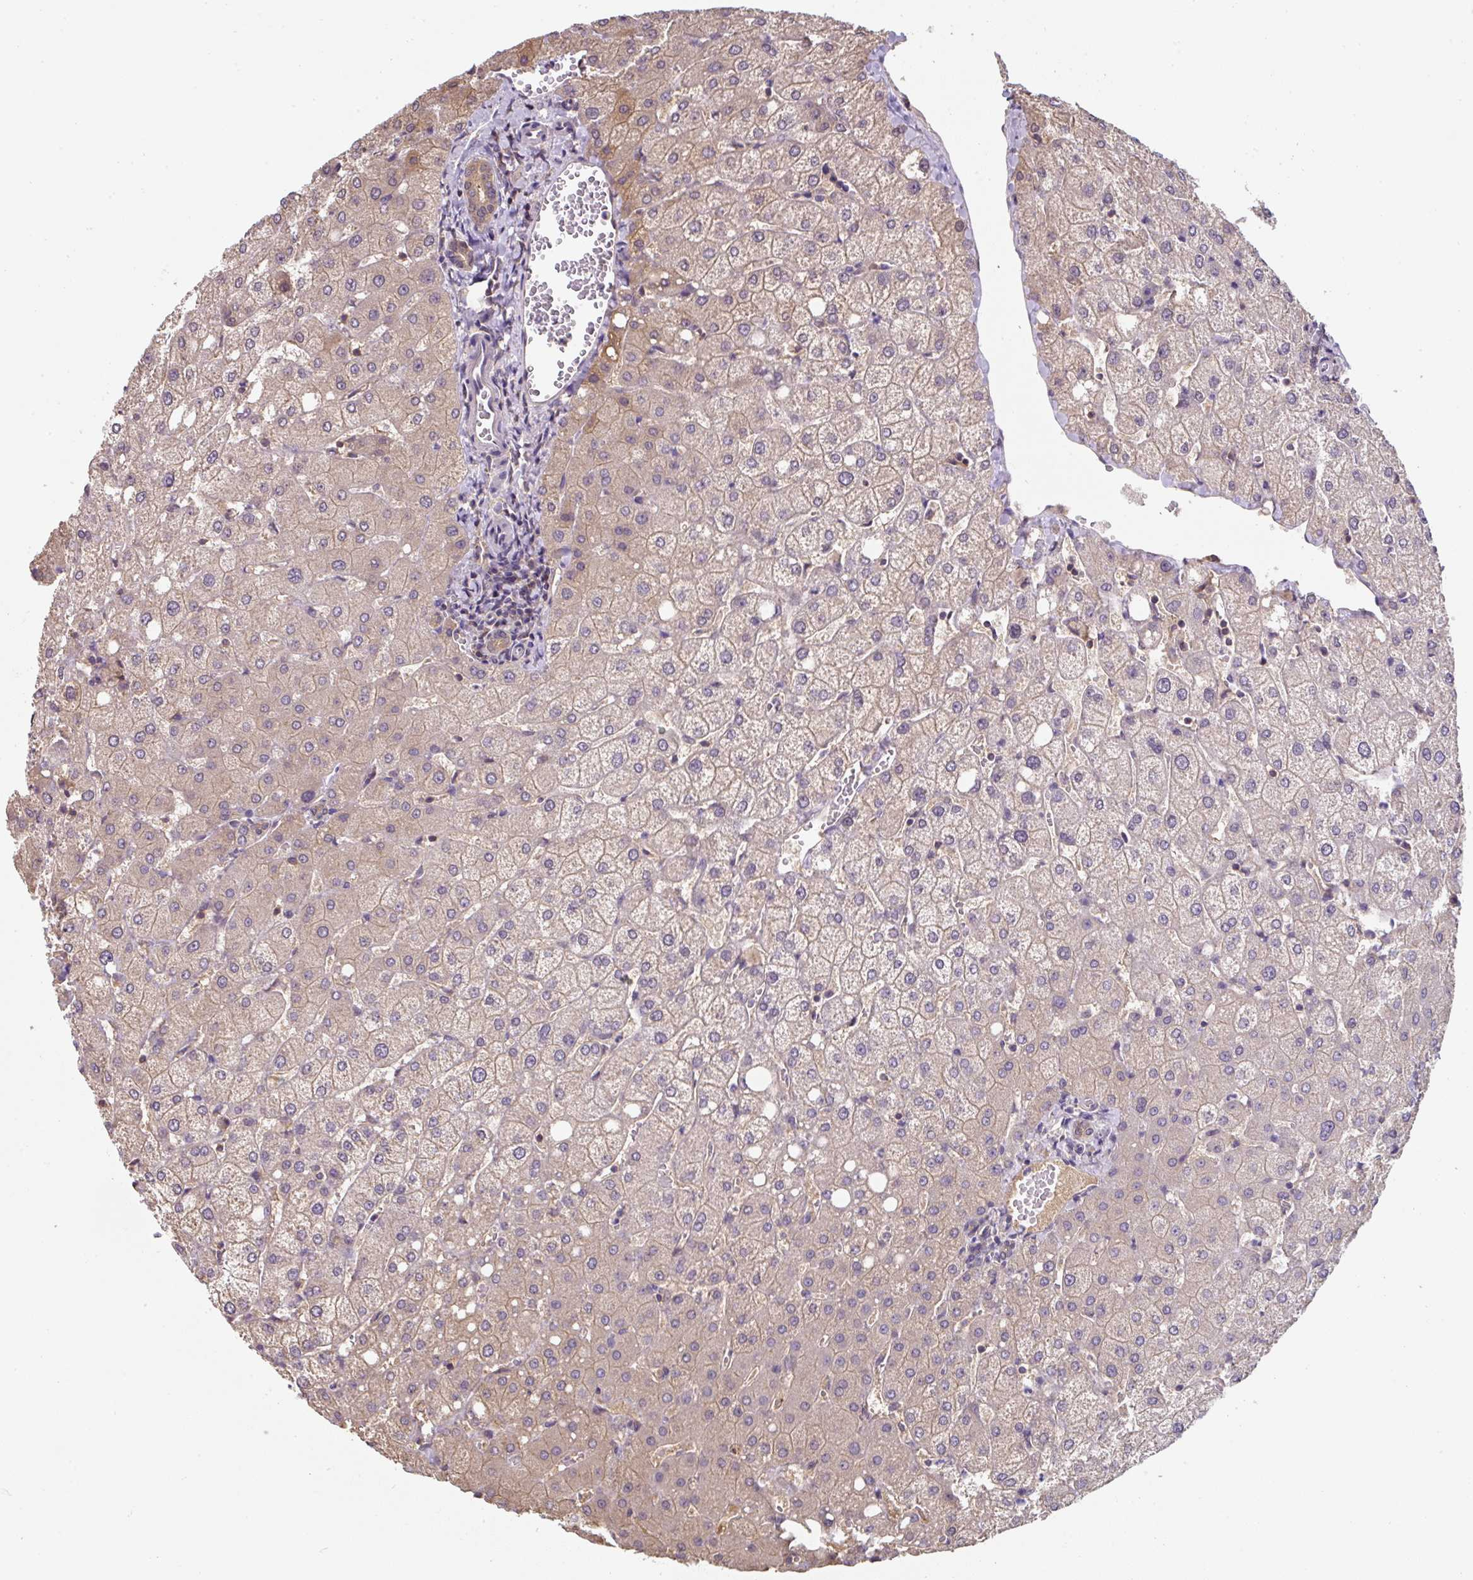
{"staining": {"intensity": "weak", "quantity": ">75%", "location": "cytoplasmic/membranous"}, "tissue": "liver", "cell_type": "Cholangiocytes", "image_type": "normal", "snomed": [{"axis": "morphology", "description": "Normal tissue, NOS"}, {"axis": "topography", "description": "Liver"}], "caption": "Immunohistochemical staining of normal liver exhibits low levels of weak cytoplasmic/membranous staining in approximately >75% of cholangiocytes.", "gene": "ST13", "patient": {"sex": "female", "age": 54}}